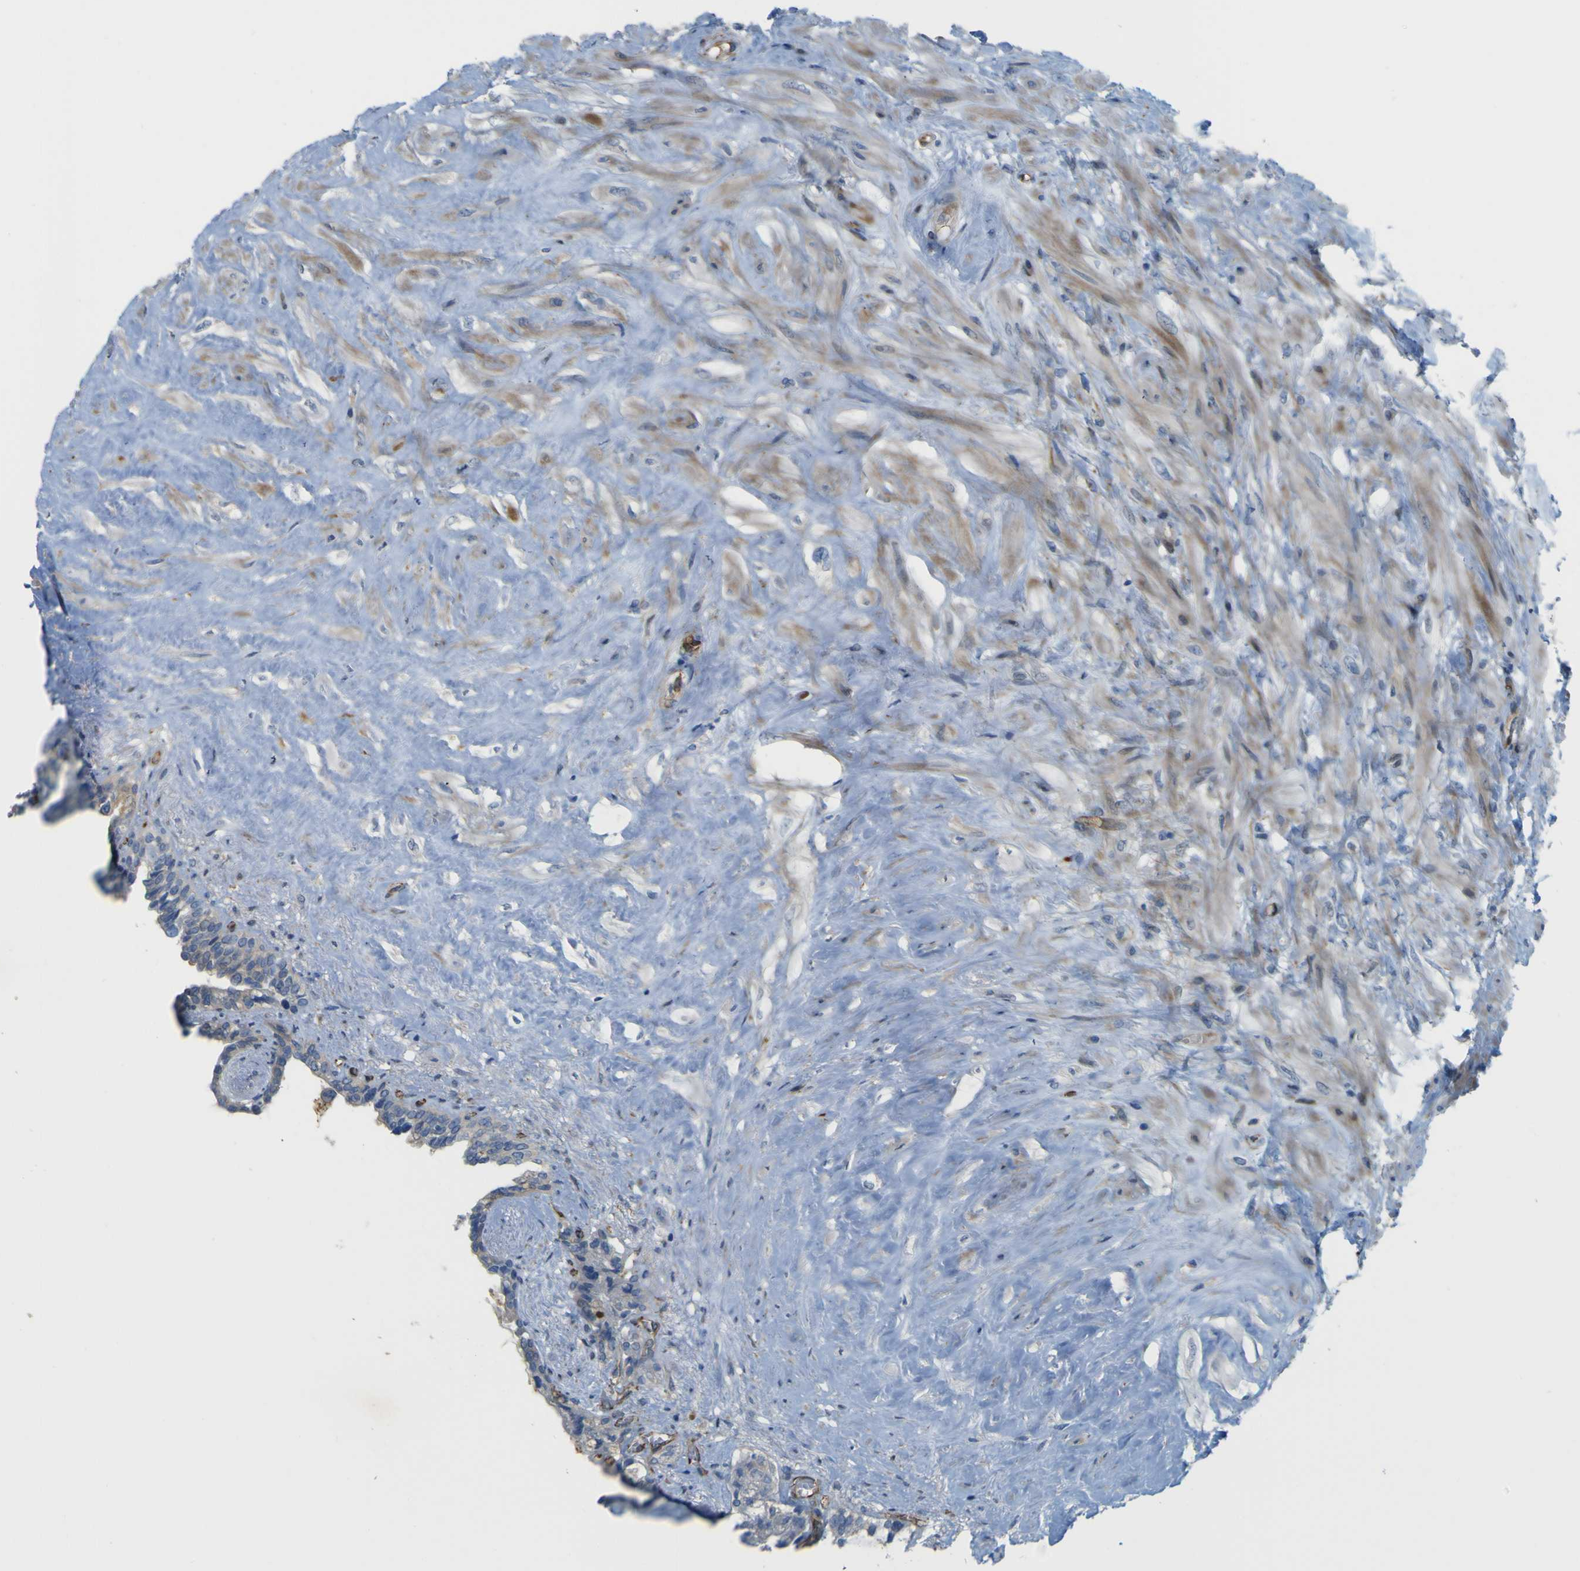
{"staining": {"intensity": "weak", "quantity": "25%-75%", "location": "cytoplasmic/membranous"}, "tissue": "seminal vesicle", "cell_type": "Glandular cells", "image_type": "normal", "snomed": [{"axis": "morphology", "description": "Normal tissue, NOS"}, {"axis": "topography", "description": "Seminal veicle"}], "caption": "This micrograph reveals immunohistochemistry staining of normal human seminal vesicle, with low weak cytoplasmic/membranous positivity in about 25%-75% of glandular cells.", "gene": "JPH1", "patient": {"sex": "male", "age": 63}}